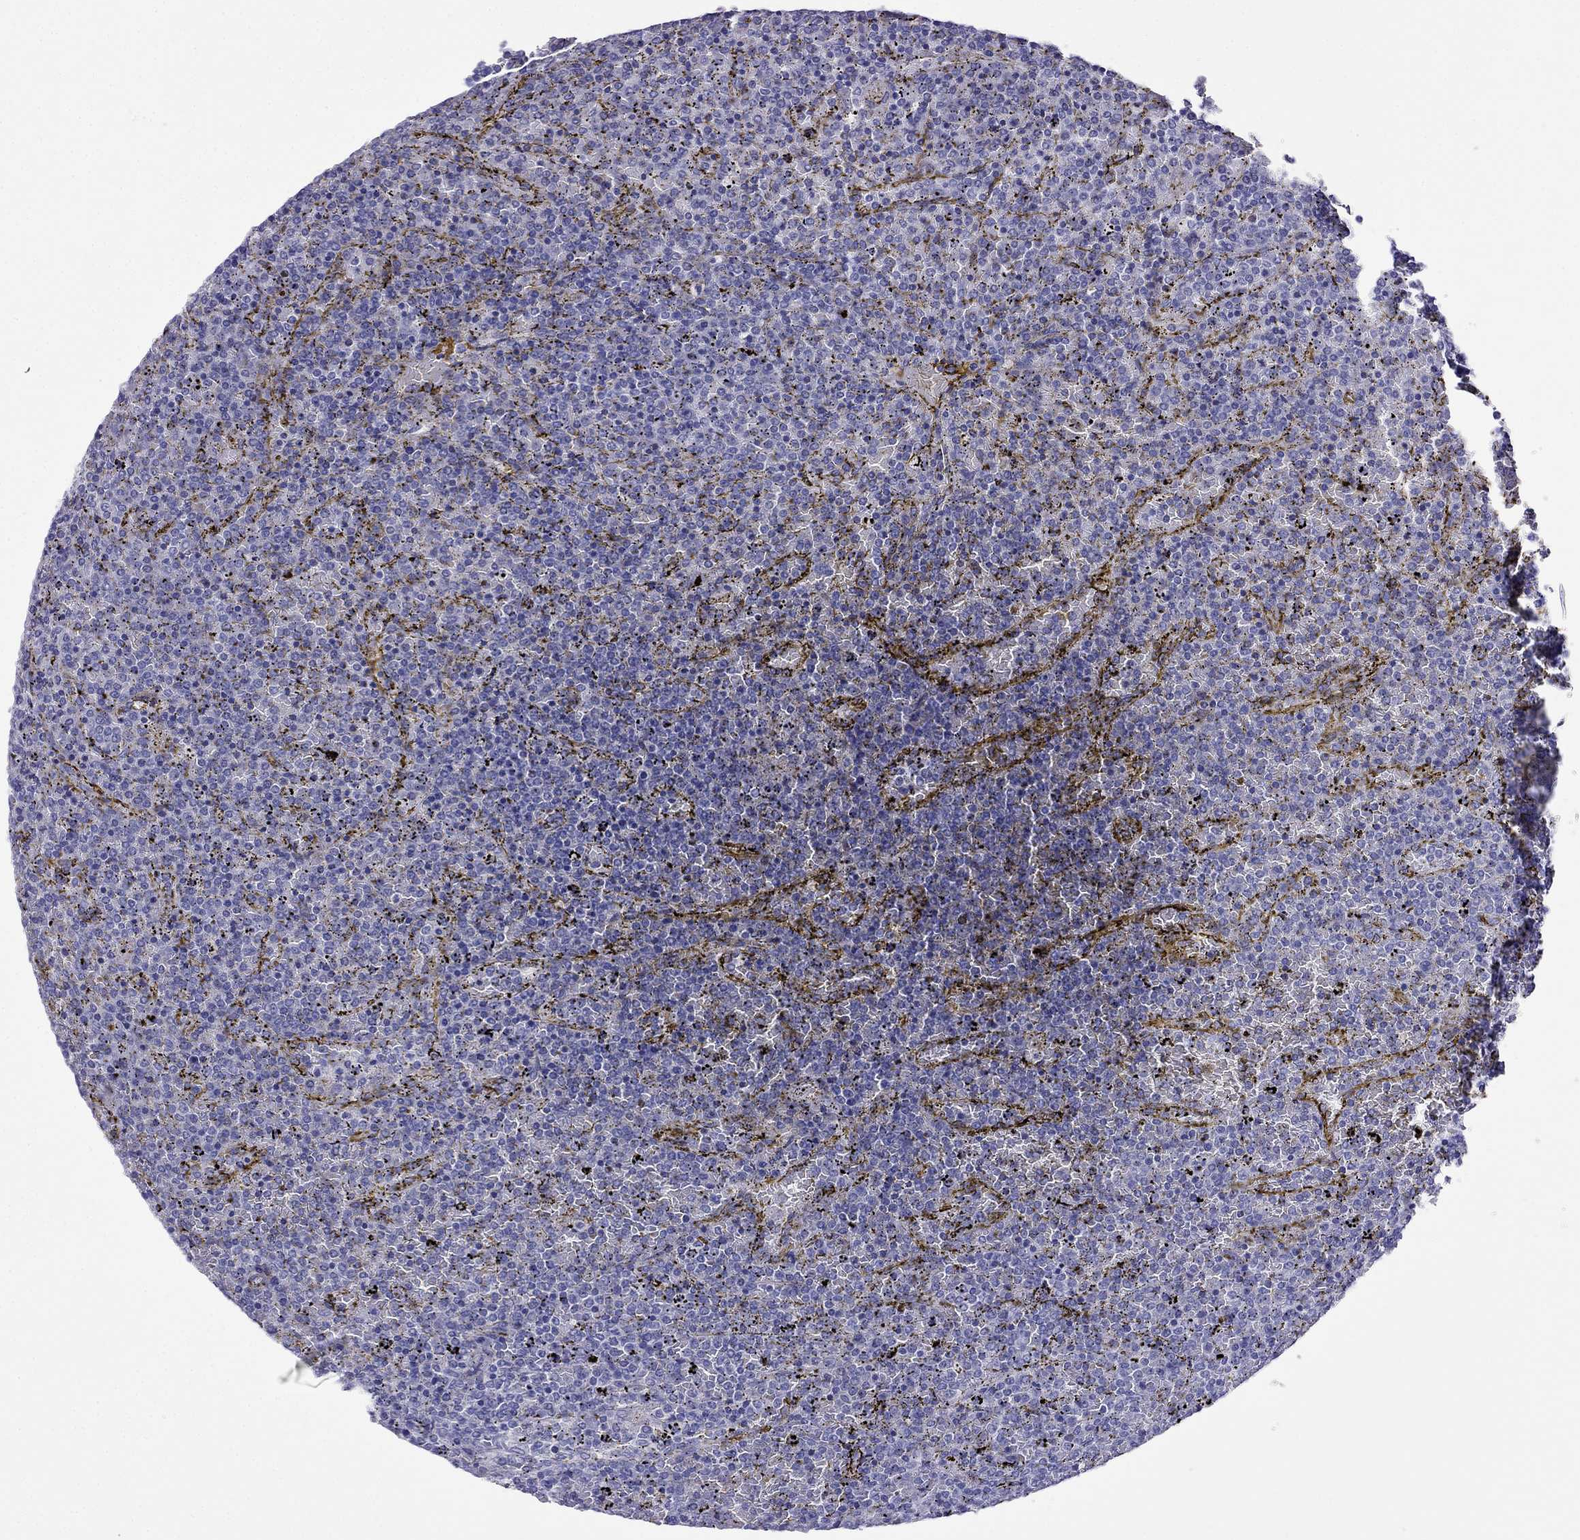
{"staining": {"intensity": "negative", "quantity": "none", "location": "none"}, "tissue": "lymphoma", "cell_type": "Tumor cells", "image_type": "cancer", "snomed": [{"axis": "morphology", "description": "Malignant lymphoma, non-Hodgkin's type, Low grade"}, {"axis": "topography", "description": "Spleen"}], "caption": "Immunohistochemical staining of low-grade malignant lymphoma, non-Hodgkin's type shows no significant positivity in tumor cells. (Immunohistochemistry (ihc), brightfield microscopy, high magnification).", "gene": "PCDHA6", "patient": {"sex": "female", "age": 77}}